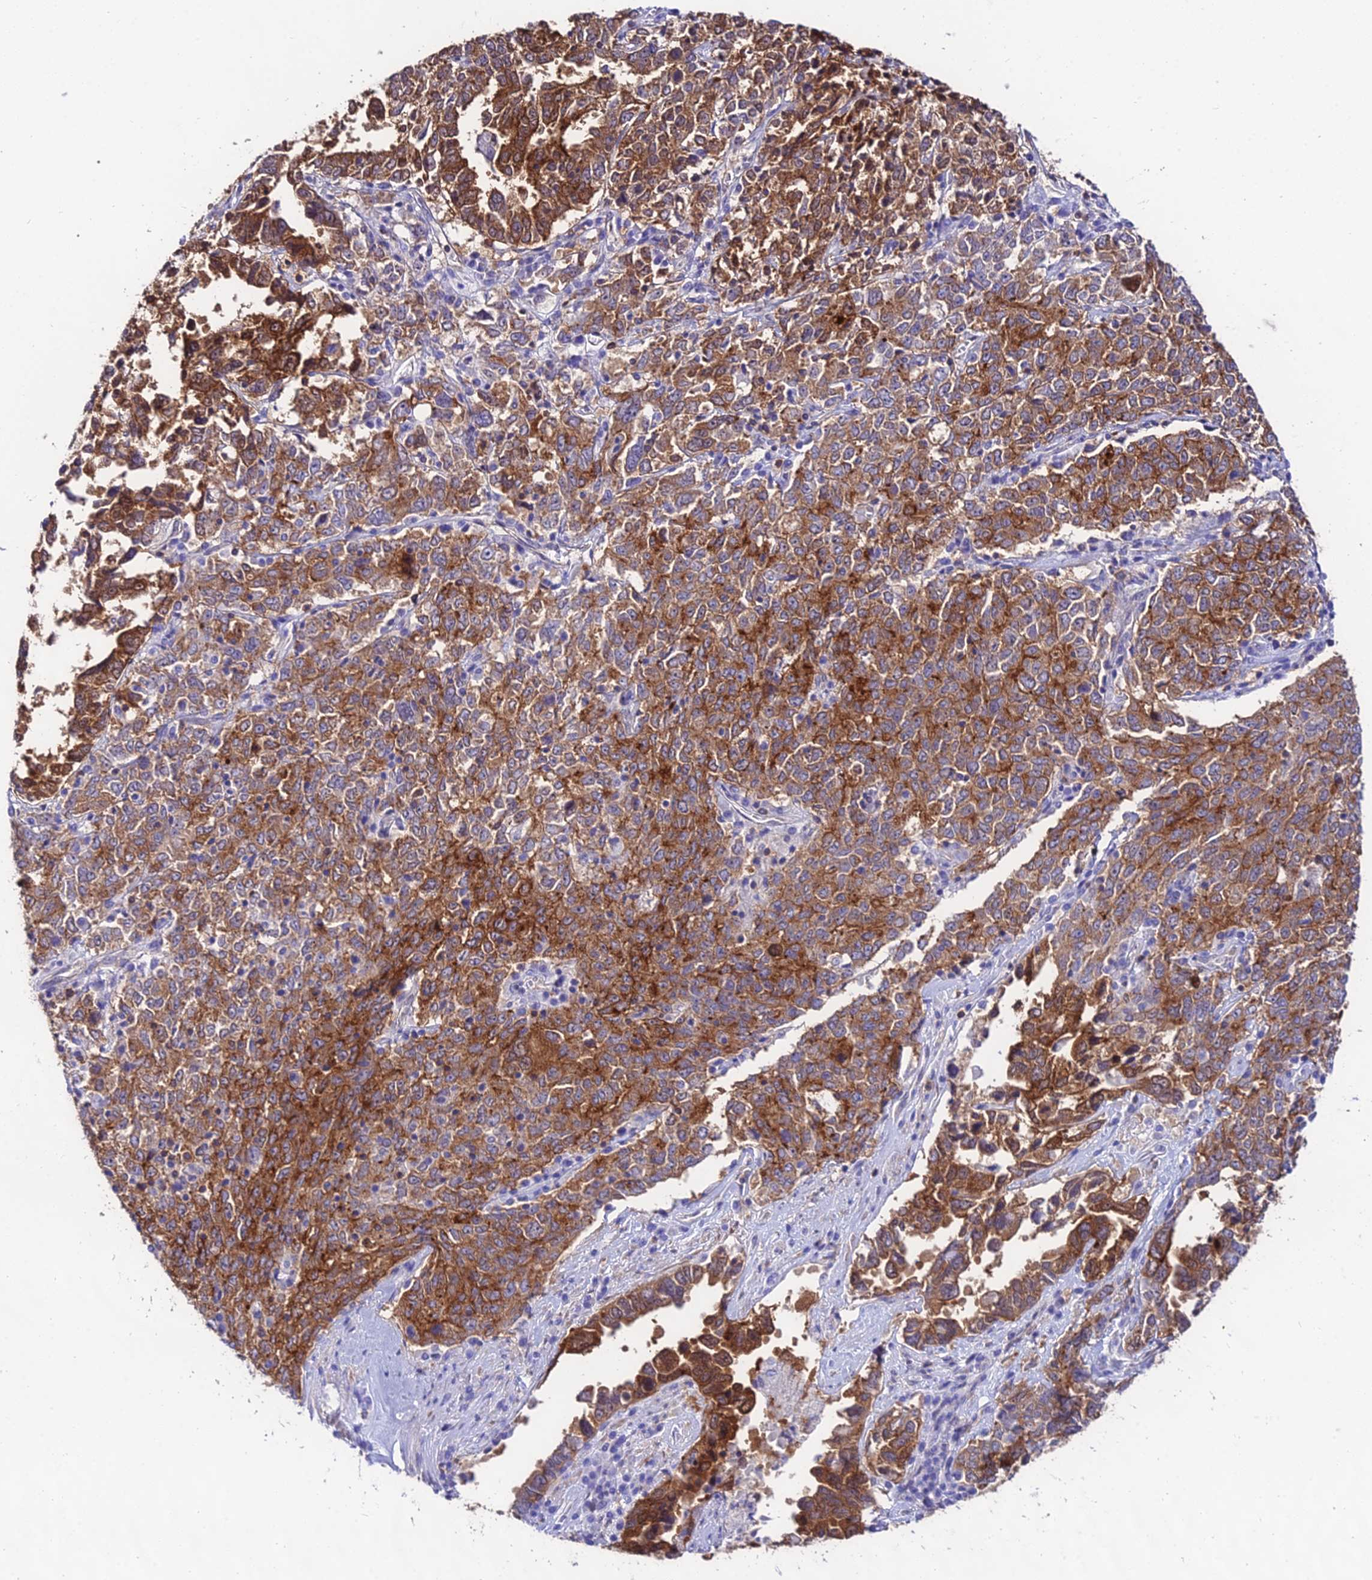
{"staining": {"intensity": "moderate", "quantity": ">75%", "location": "cytoplasmic/membranous"}, "tissue": "ovarian cancer", "cell_type": "Tumor cells", "image_type": "cancer", "snomed": [{"axis": "morphology", "description": "Carcinoma, endometroid"}, {"axis": "topography", "description": "Ovary"}], "caption": "Ovarian cancer was stained to show a protein in brown. There is medium levels of moderate cytoplasmic/membranous staining in about >75% of tumor cells. Immunohistochemistry (ihc) stains the protein of interest in brown and the nuclei are stained blue.", "gene": "S100A16", "patient": {"sex": "female", "age": 62}}